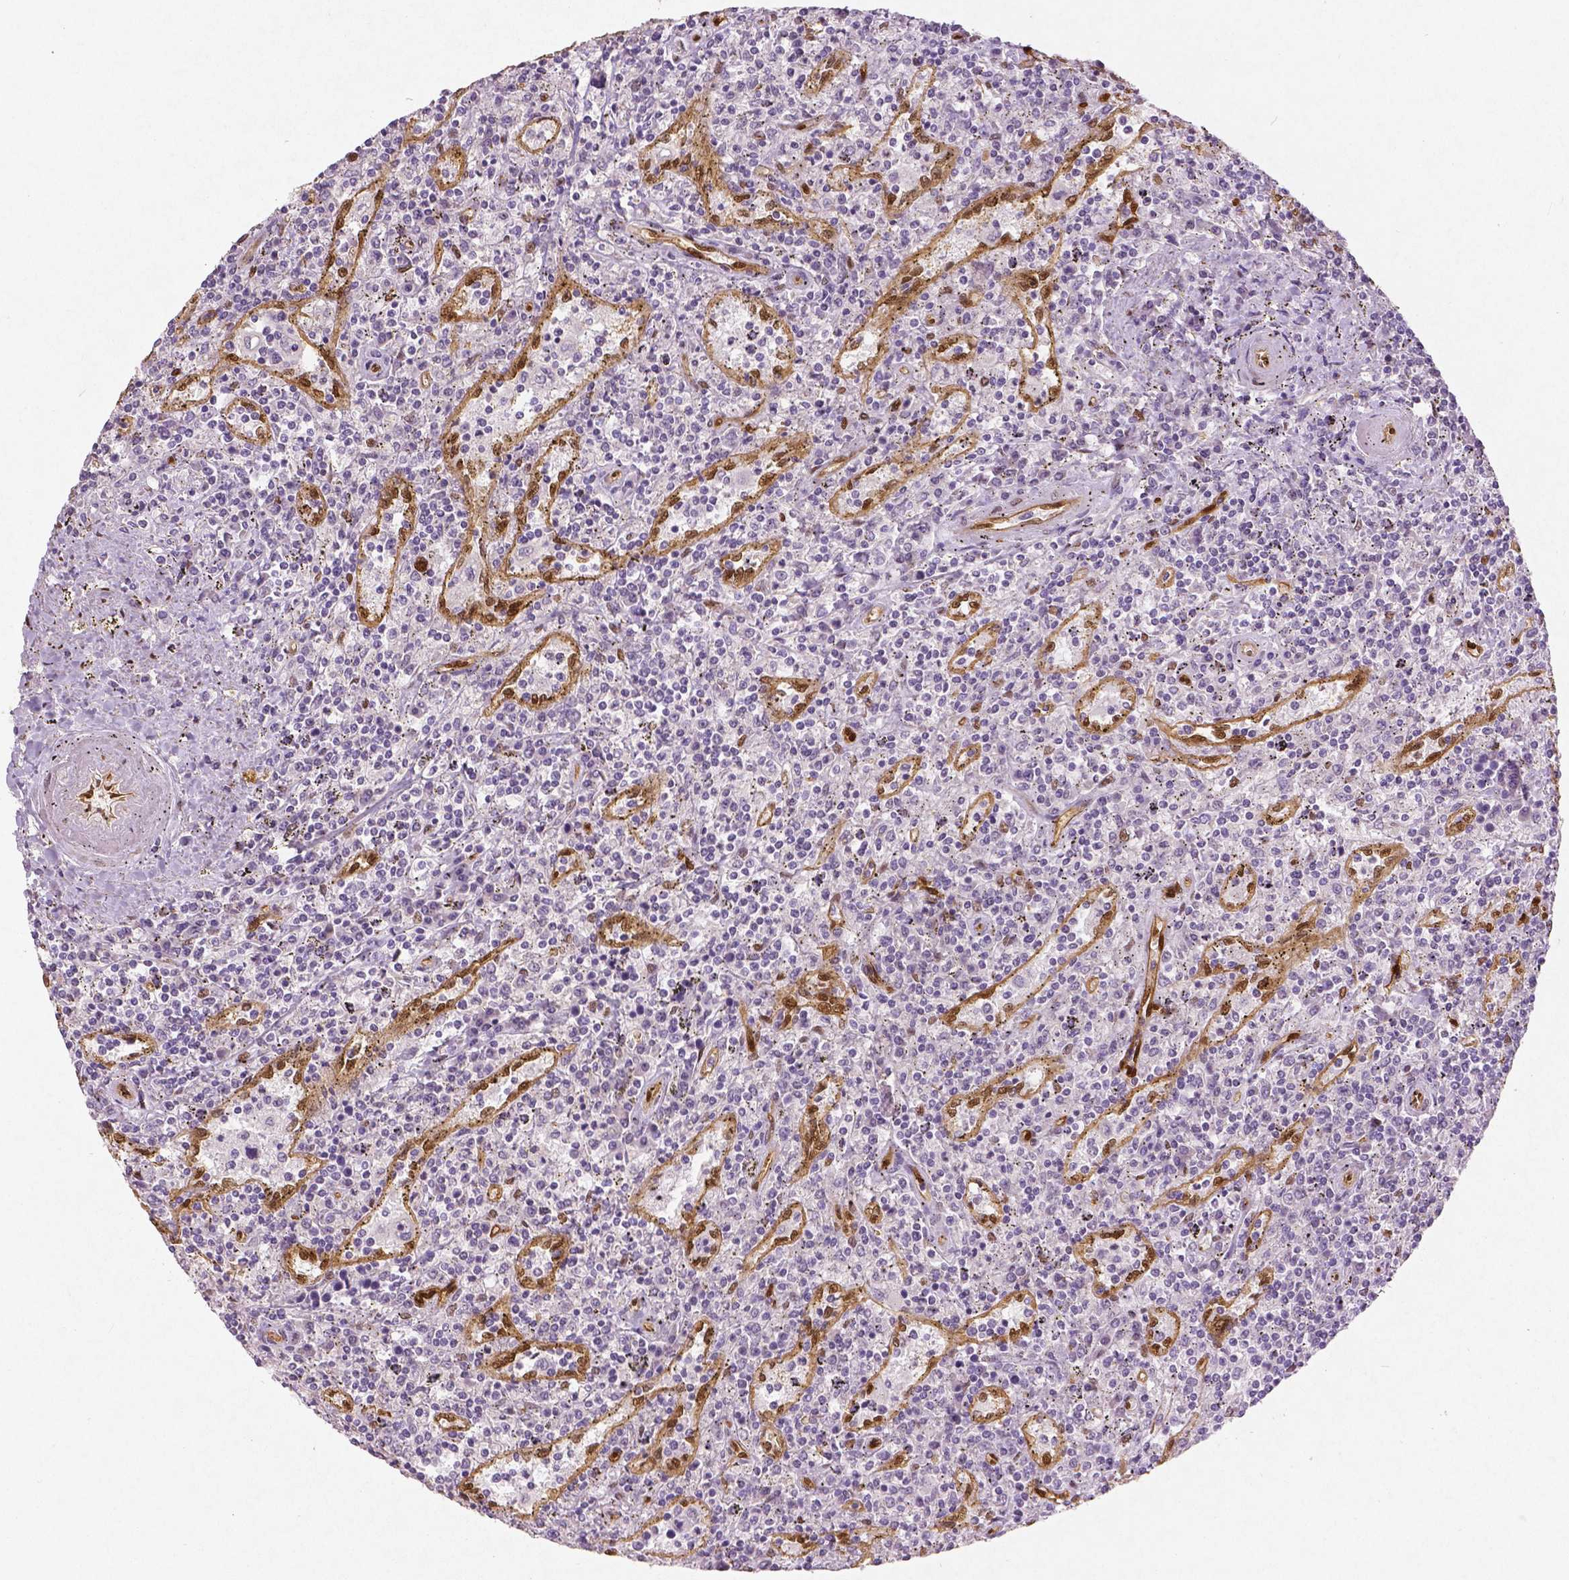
{"staining": {"intensity": "negative", "quantity": "none", "location": "none"}, "tissue": "lymphoma", "cell_type": "Tumor cells", "image_type": "cancer", "snomed": [{"axis": "morphology", "description": "Malignant lymphoma, non-Hodgkin's type, Low grade"}, {"axis": "topography", "description": "Spleen"}], "caption": "Human malignant lymphoma, non-Hodgkin's type (low-grade) stained for a protein using IHC exhibits no positivity in tumor cells.", "gene": "WWTR1", "patient": {"sex": "male", "age": 62}}